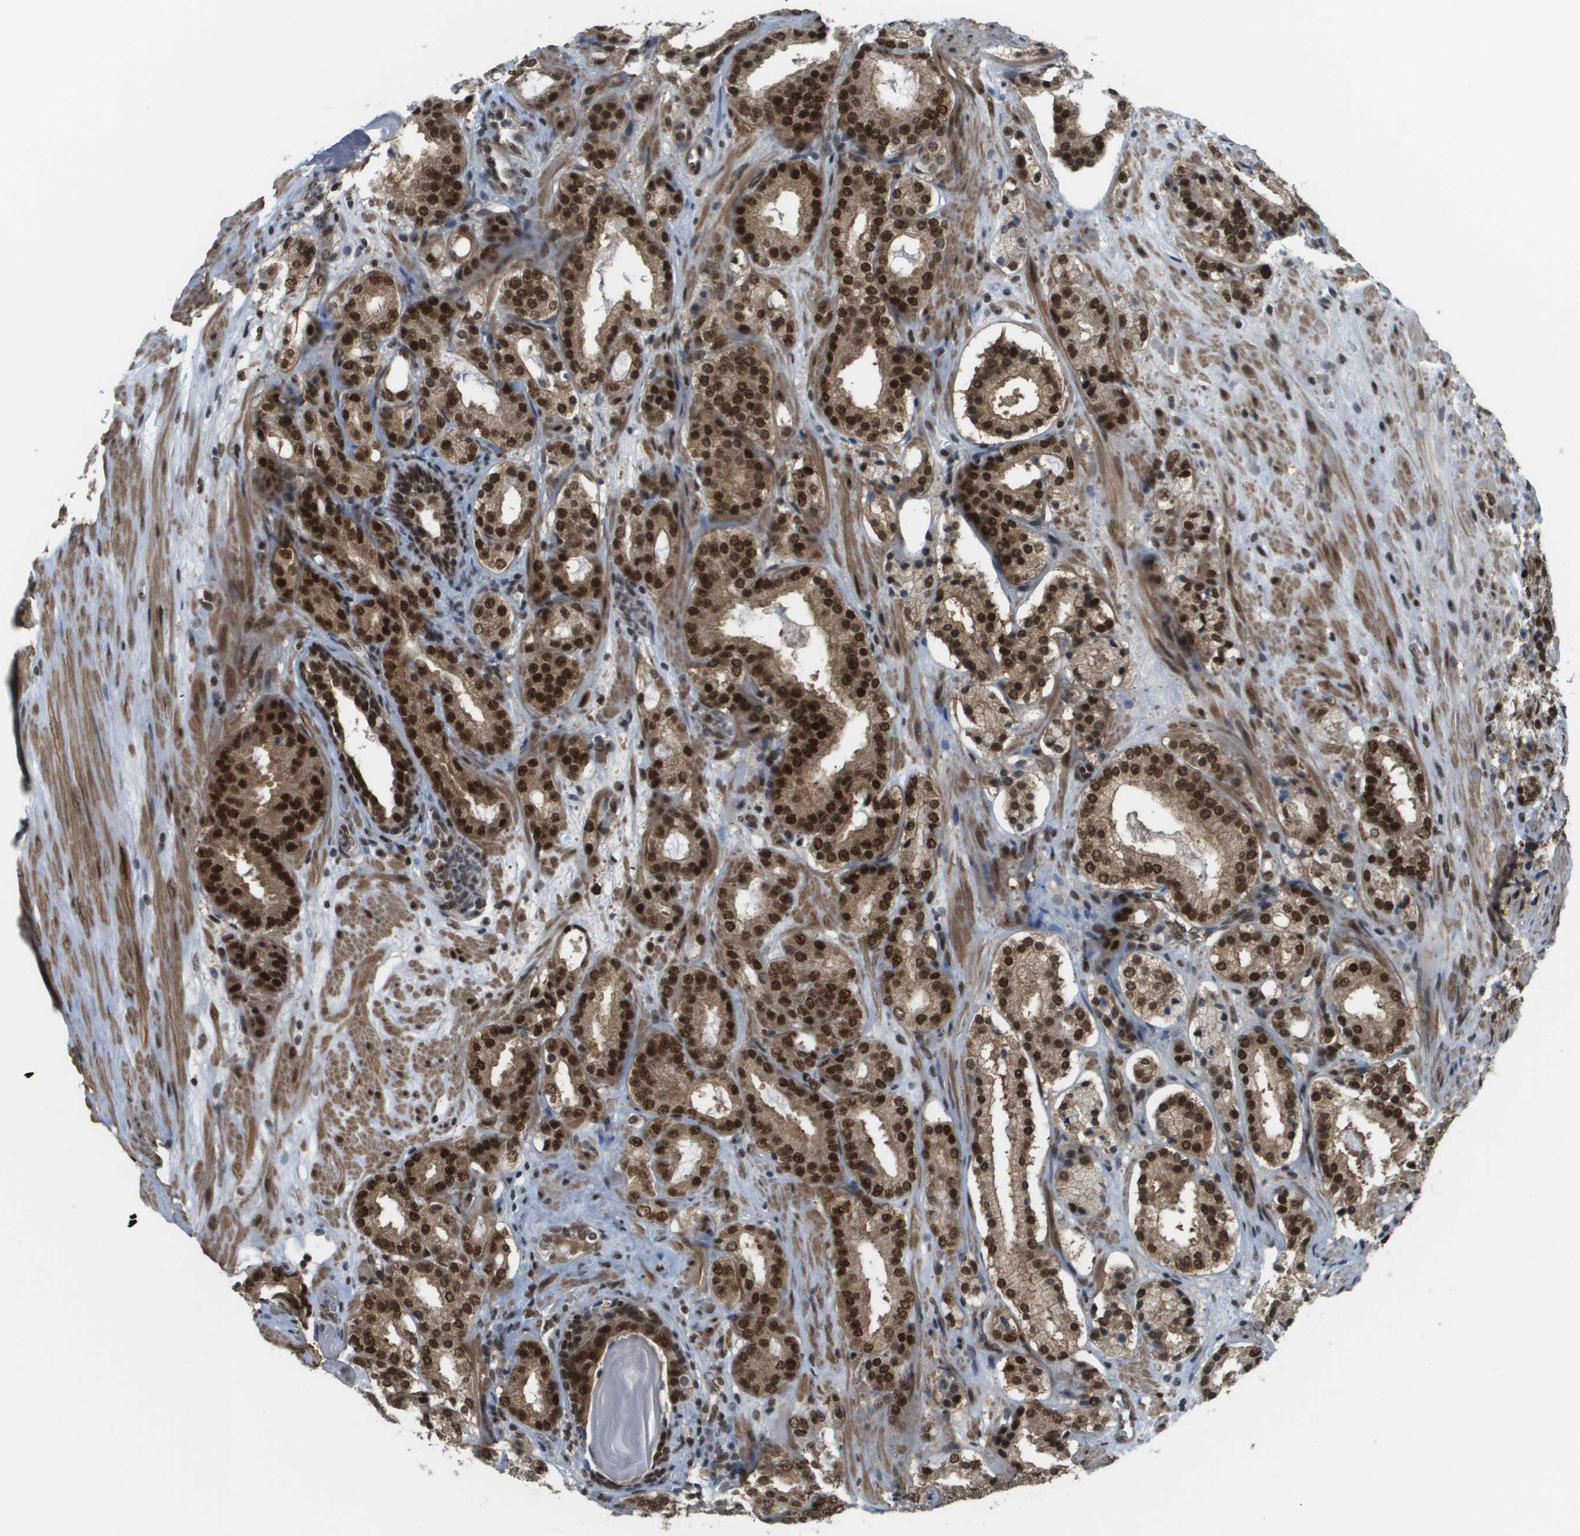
{"staining": {"intensity": "strong", "quantity": ">75%", "location": "cytoplasmic/membranous,nuclear"}, "tissue": "prostate cancer", "cell_type": "Tumor cells", "image_type": "cancer", "snomed": [{"axis": "morphology", "description": "Adenocarcinoma, Low grade"}, {"axis": "topography", "description": "Prostate"}], "caption": "A brown stain labels strong cytoplasmic/membranous and nuclear expression of a protein in human prostate cancer (adenocarcinoma (low-grade)) tumor cells.", "gene": "PRCC", "patient": {"sex": "male", "age": 69}}